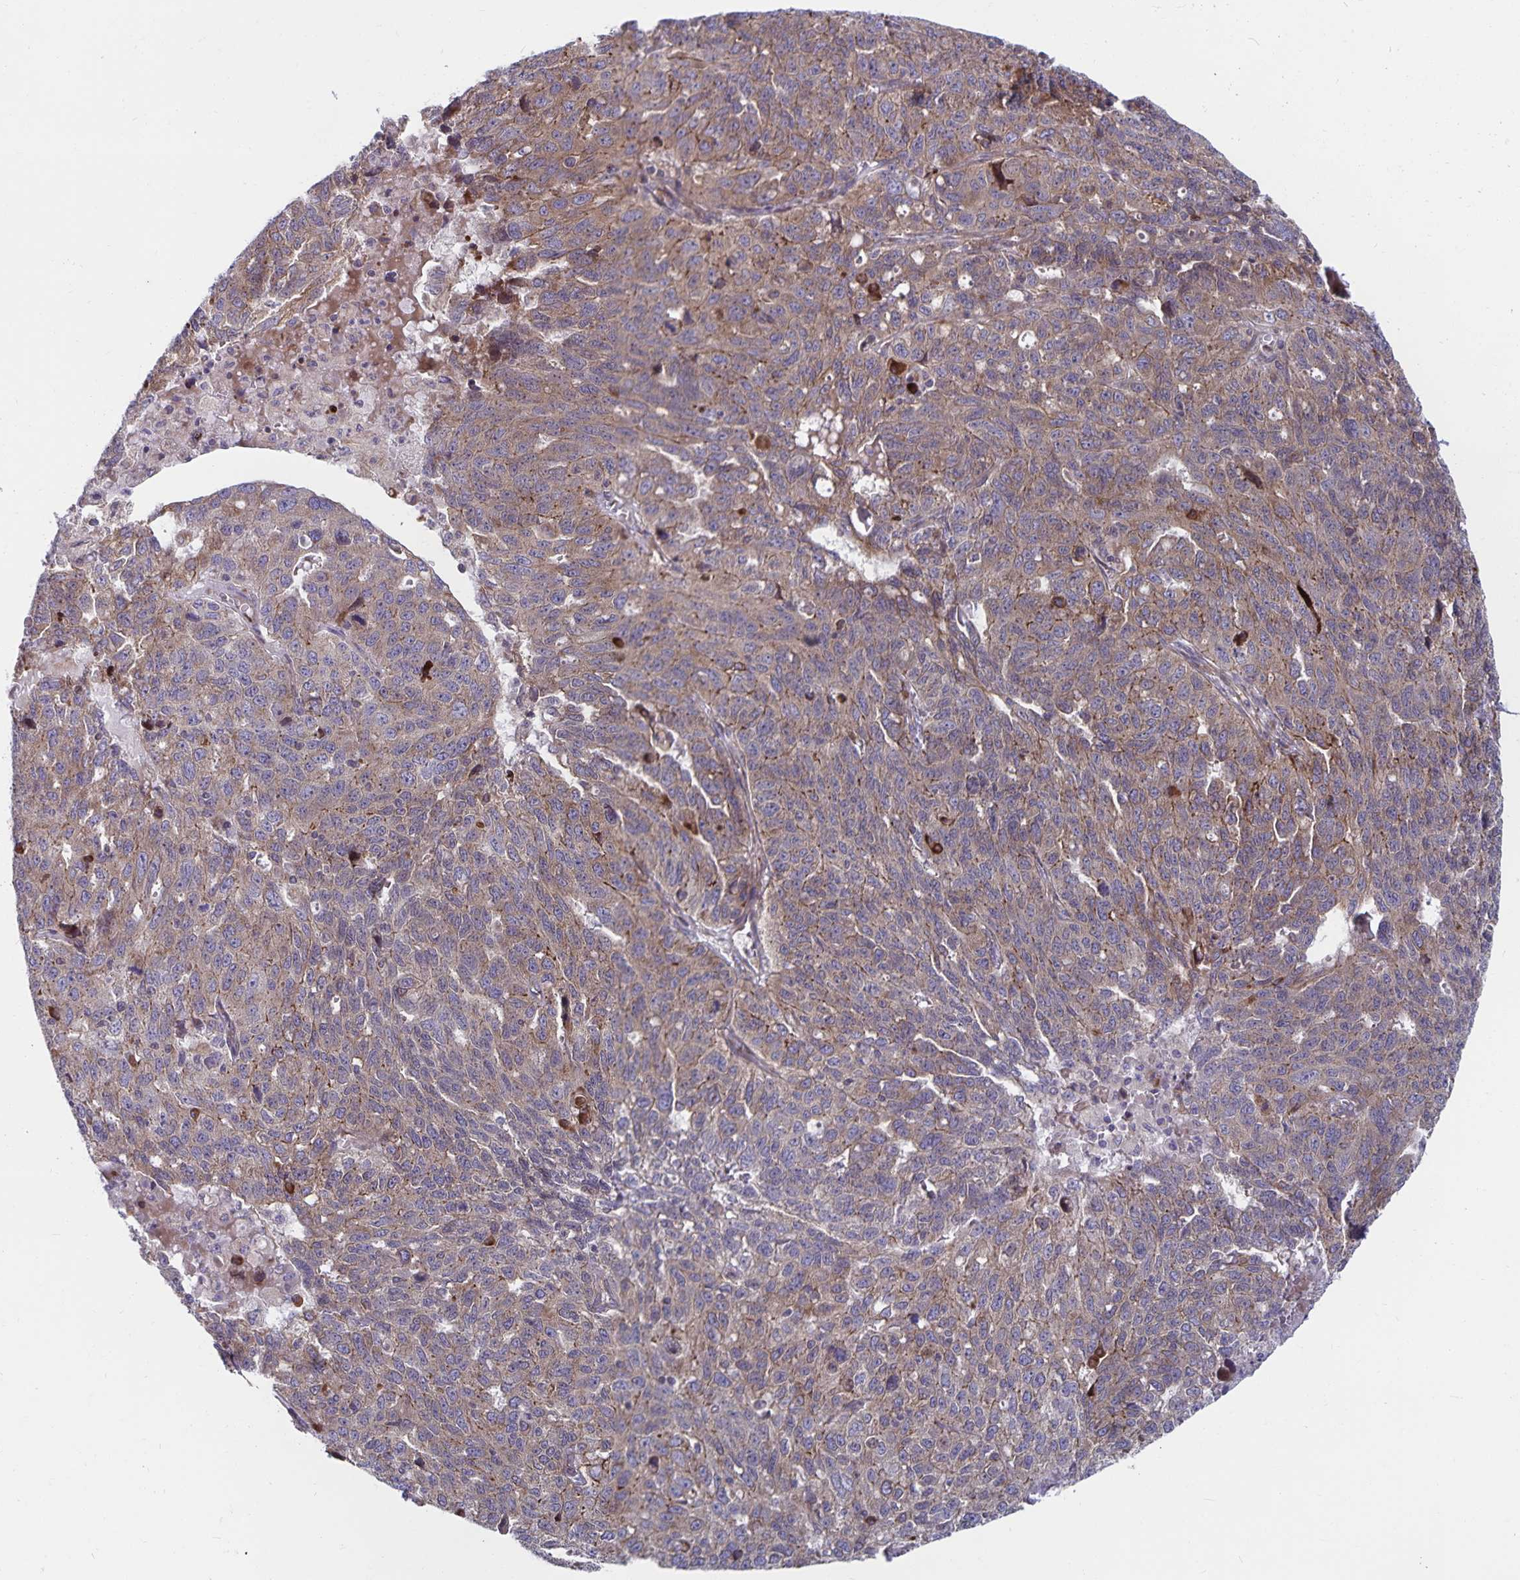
{"staining": {"intensity": "moderate", "quantity": "25%-75%", "location": "cytoplasmic/membranous"}, "tissue": "ovarian cancer", "cell_type": "Tumor cells", "image_type": "cancer", "snomed": [{"axis": "morphology", "description": "Cystadenocarcinoma, serous, NOS"}, {"axis": "topography", "description": "Ovary"}], "caption": "Brown immunohistochemical staining in ovarian cancer (serous cystadenocarcinoma) reveals moderate cytoplasmic/membranous staining in approximately 25%-75% of tumor cells.", "gene": "SEC62", "patient": {"sex": "female", "age": 71}}